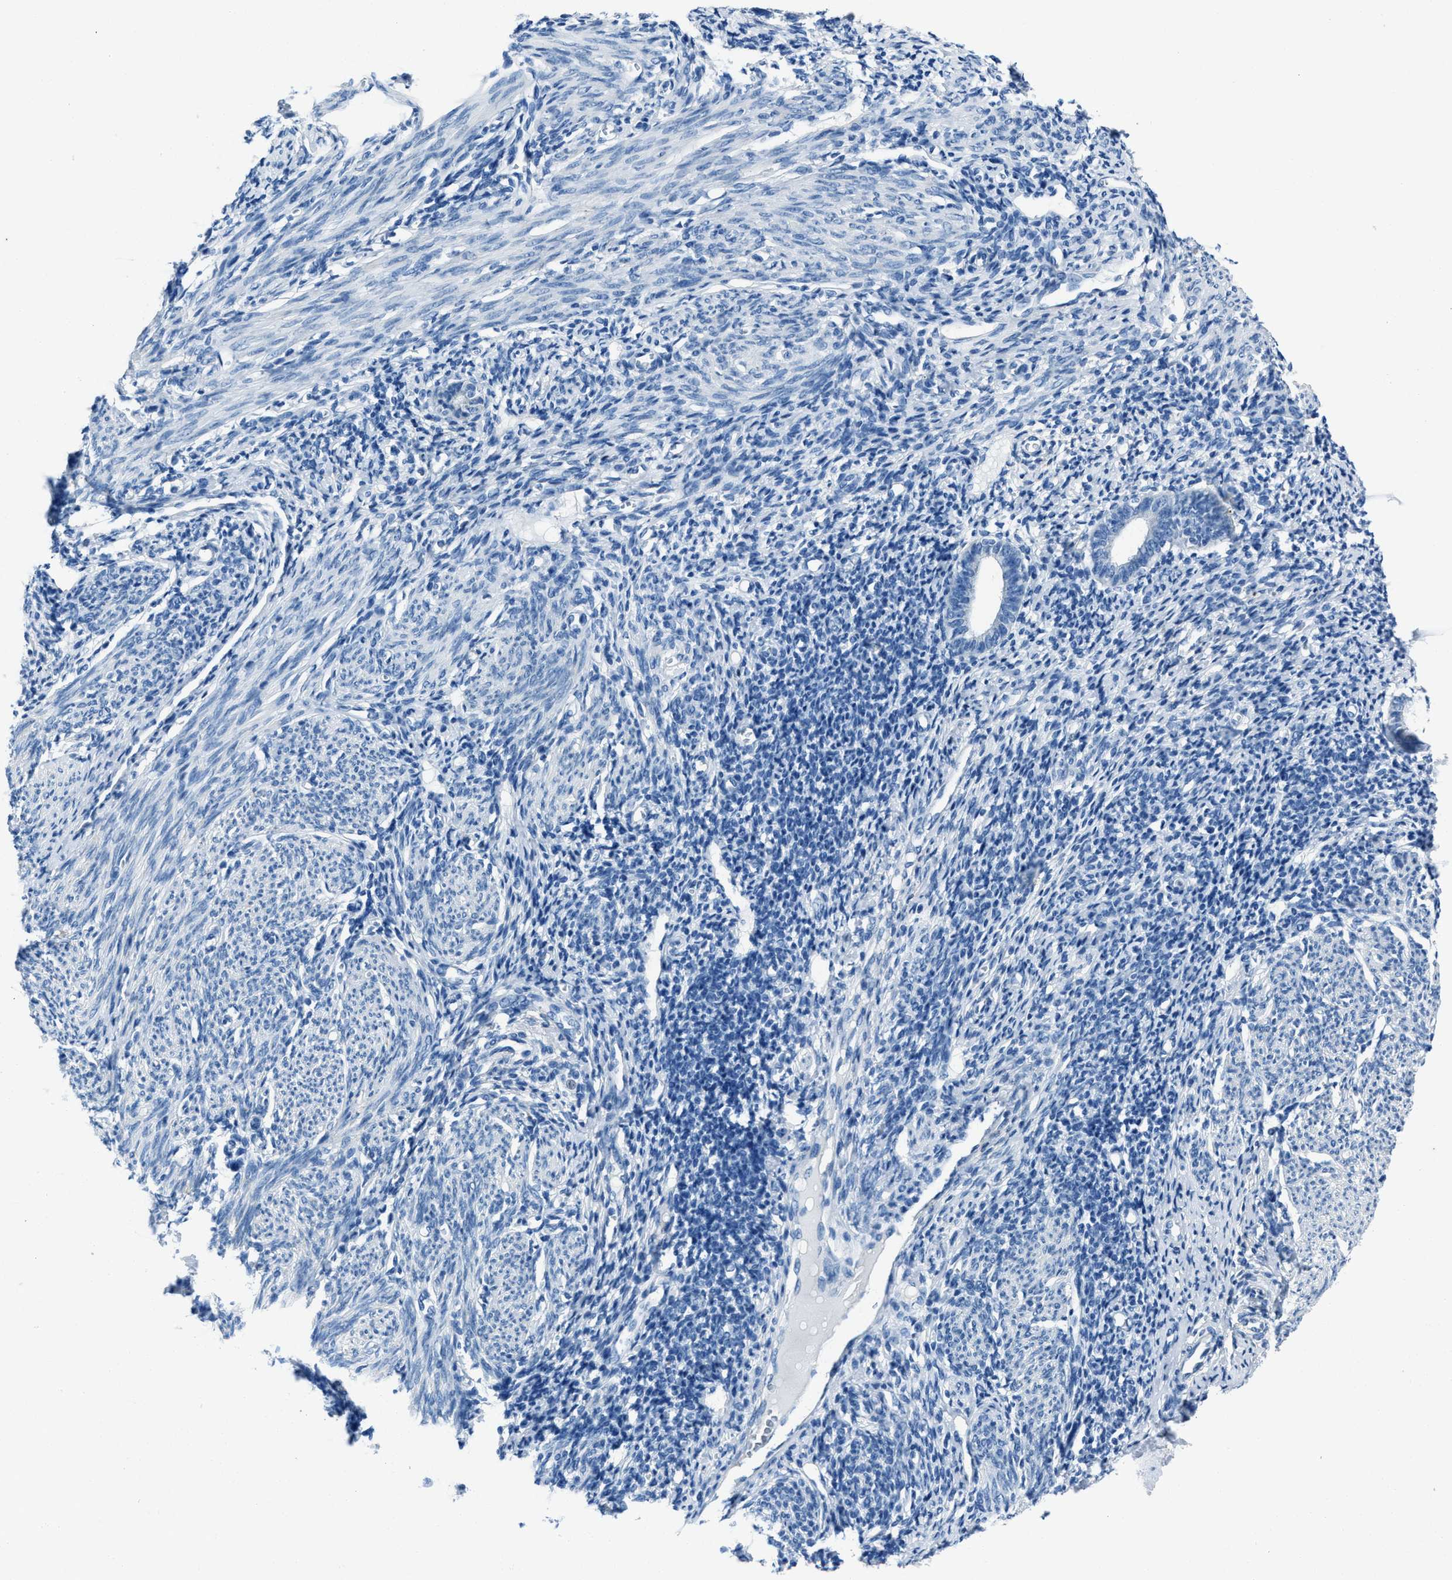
{"staining": {"intensity": "negative", "quantity": "none", "location": "none"}, "tissue": "endometrium", "cell_type": "Cells in endometrial stroma", "image_type": "normal", "snomed": [{"axis": "morphology", "description": "Normal tissue, NOS"}, {"axis": "morphology", "description": "Adenocarcinoma, NOS"}, {"axis": "topography", "description": "Endometrium"}], "caption": "Immunohistochemistry histopathology image of normal endometrium stained for a protein (brown), which exhibits no staining in cells in endometrial stroma.", "gene": "AMACR", "patient": {"sex": "female", "age": 57}}